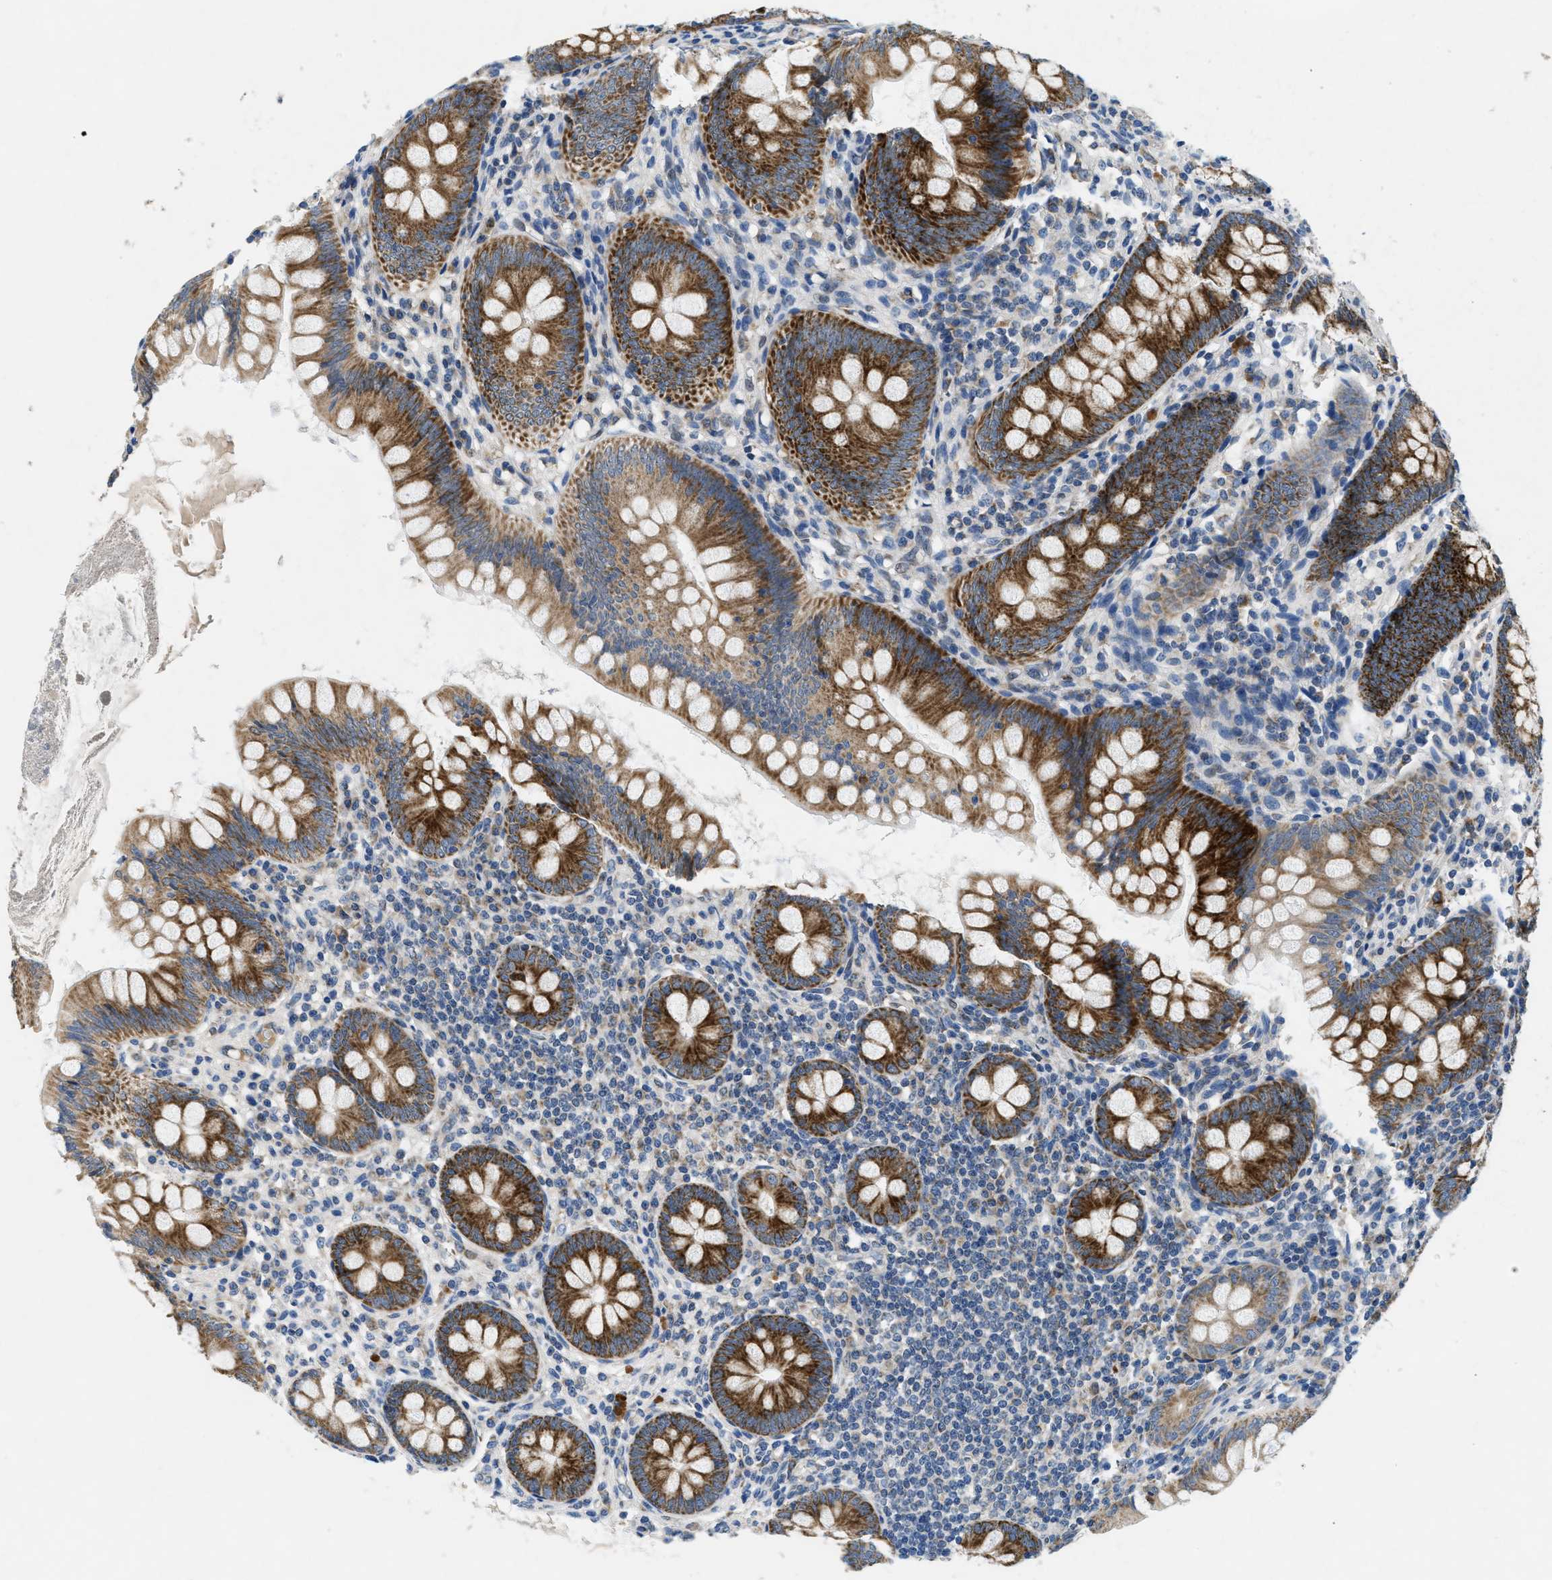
{"staining": {"intensity": "strong", "quantity": ">75%", "location": "cytoplasmic/membranous"}, "tissue": "appendix", "cell_type": "Glandular cells", "image_type": "normal", "snomed": [{"axis": "morphology", "description": "Normal tissue, NOS"}, {"axis": "topography", "description": "Appendix"}], "caption": "Immunohistochemistry histopathology image of normal appendix: appendix stained using immunohistochemistry exhibits high levels of strong protein expression localized specifically in the cytoplasmic/membranous of glandular cells, appearing as a cytoplasmic/membranous brown color.", "gene": "PNKD", "patient": {"sex": "female", "age": 77}}